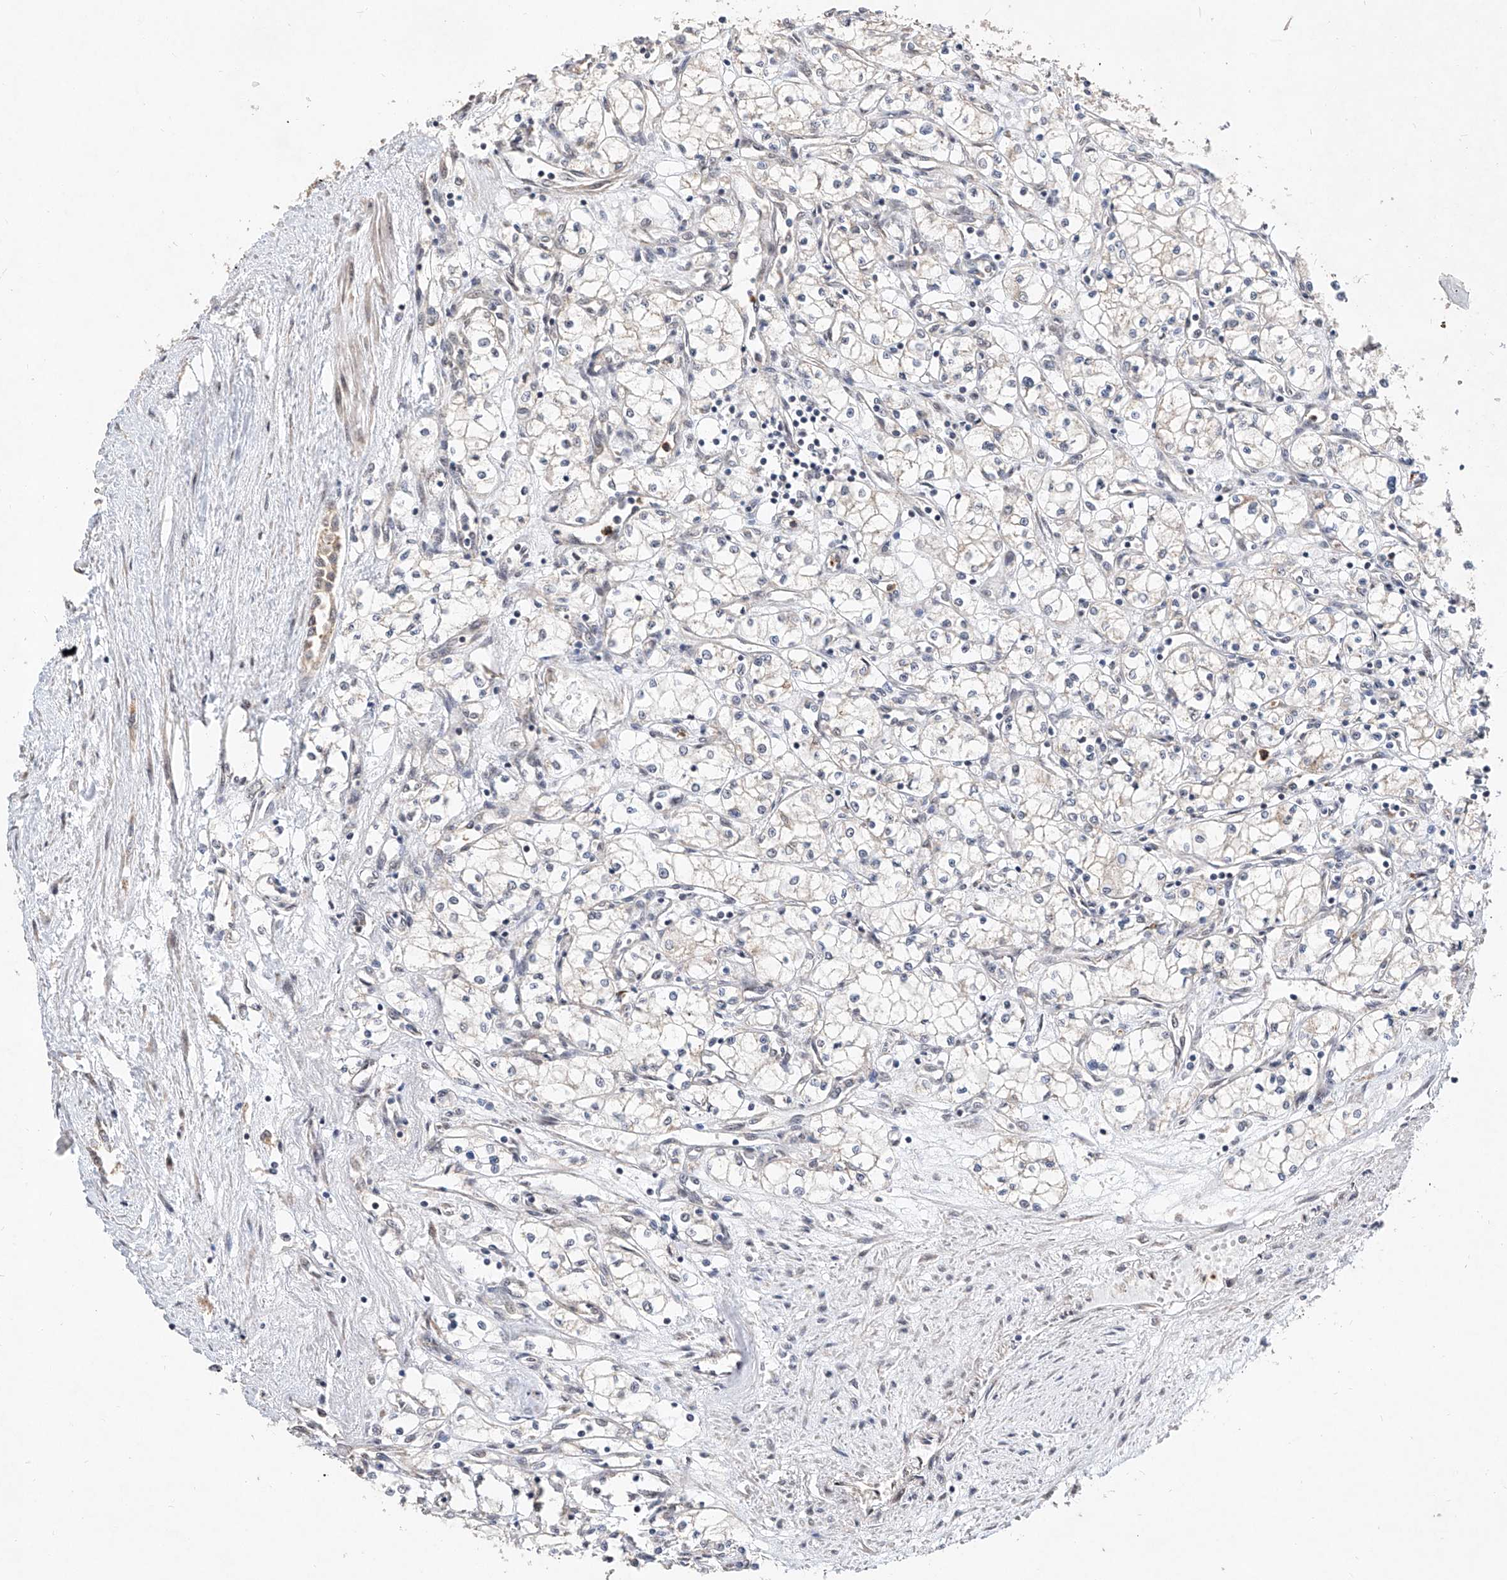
{"staining": {"intensity": "negative", "quantity": "none", "location": "none"}, "tissue": "renal cancer", "cell_type": "Tumor cells", "image_type": "cancer", "snomed": [{"axis": "morphology", "description": "Adenocarcinoma, NOS"}, {"axis": "topography", "description": "Kidney"}], "caption": "Tumor cells are negative for brown protein staining in renal adenocarcinoma.", "gene": "MFSD4B", "patient": {"sex": "male", "age": 59}}